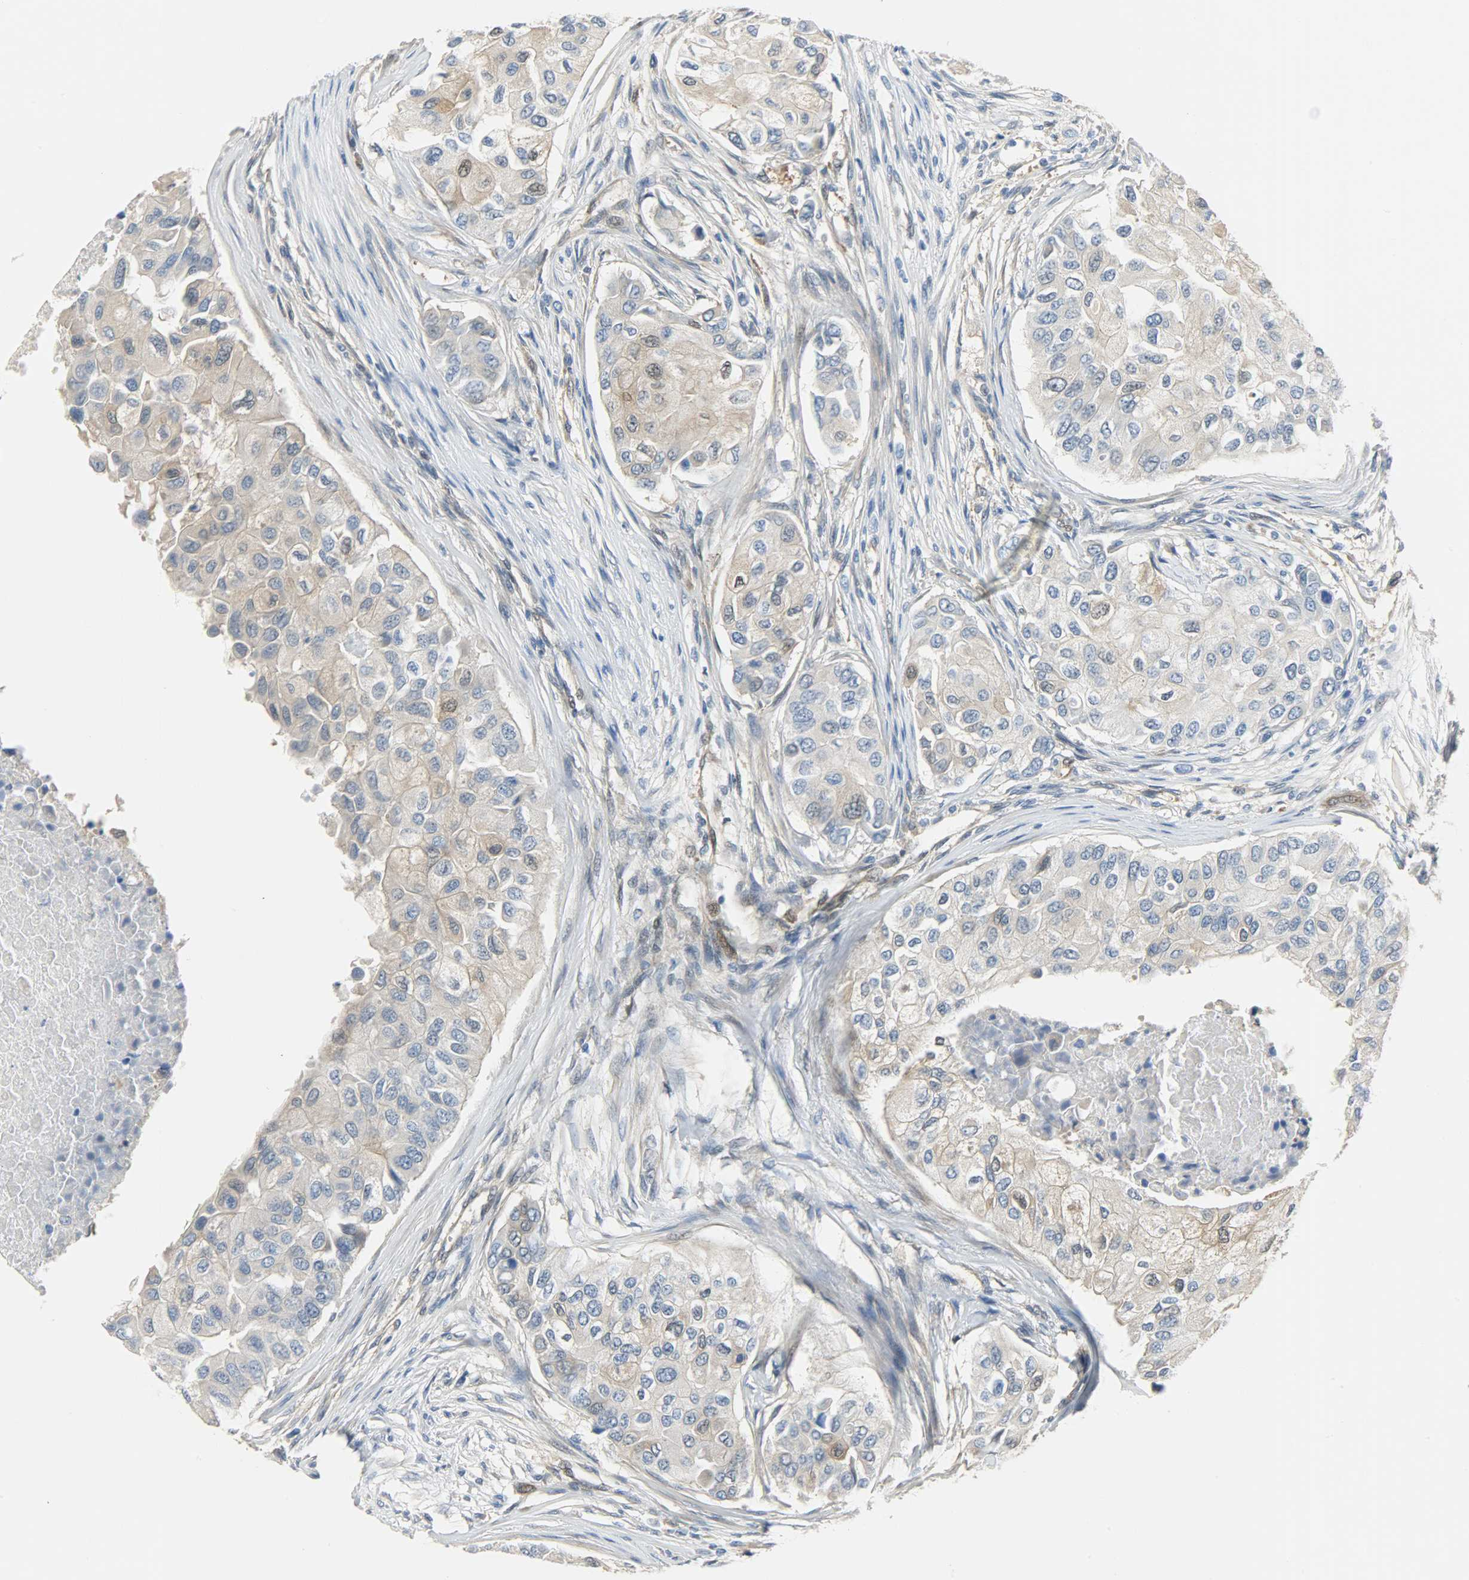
{"staining": {"intensity": "weak", "quantity": "<25%", "location": "nuclear"}, "tissue": "breast cancer", "cell_type": "Tumor cells", "image_type": "cancer", "snomed": [{"axis": "morphology", "description": "Normal tissue, NOS"}, {"axis": "morphology", "description": "Duct carcinoma"}, {"axis": "topography", "description": "Breast"}], "caption": "Human breast cancer (intraductal carcinoma) stained for a protein using immunohistochemistry (IHC) reveals no positivity in tumor cells.", "gene": "EIF4EBP1", "patient": {"sex": "female", "age": 49}}